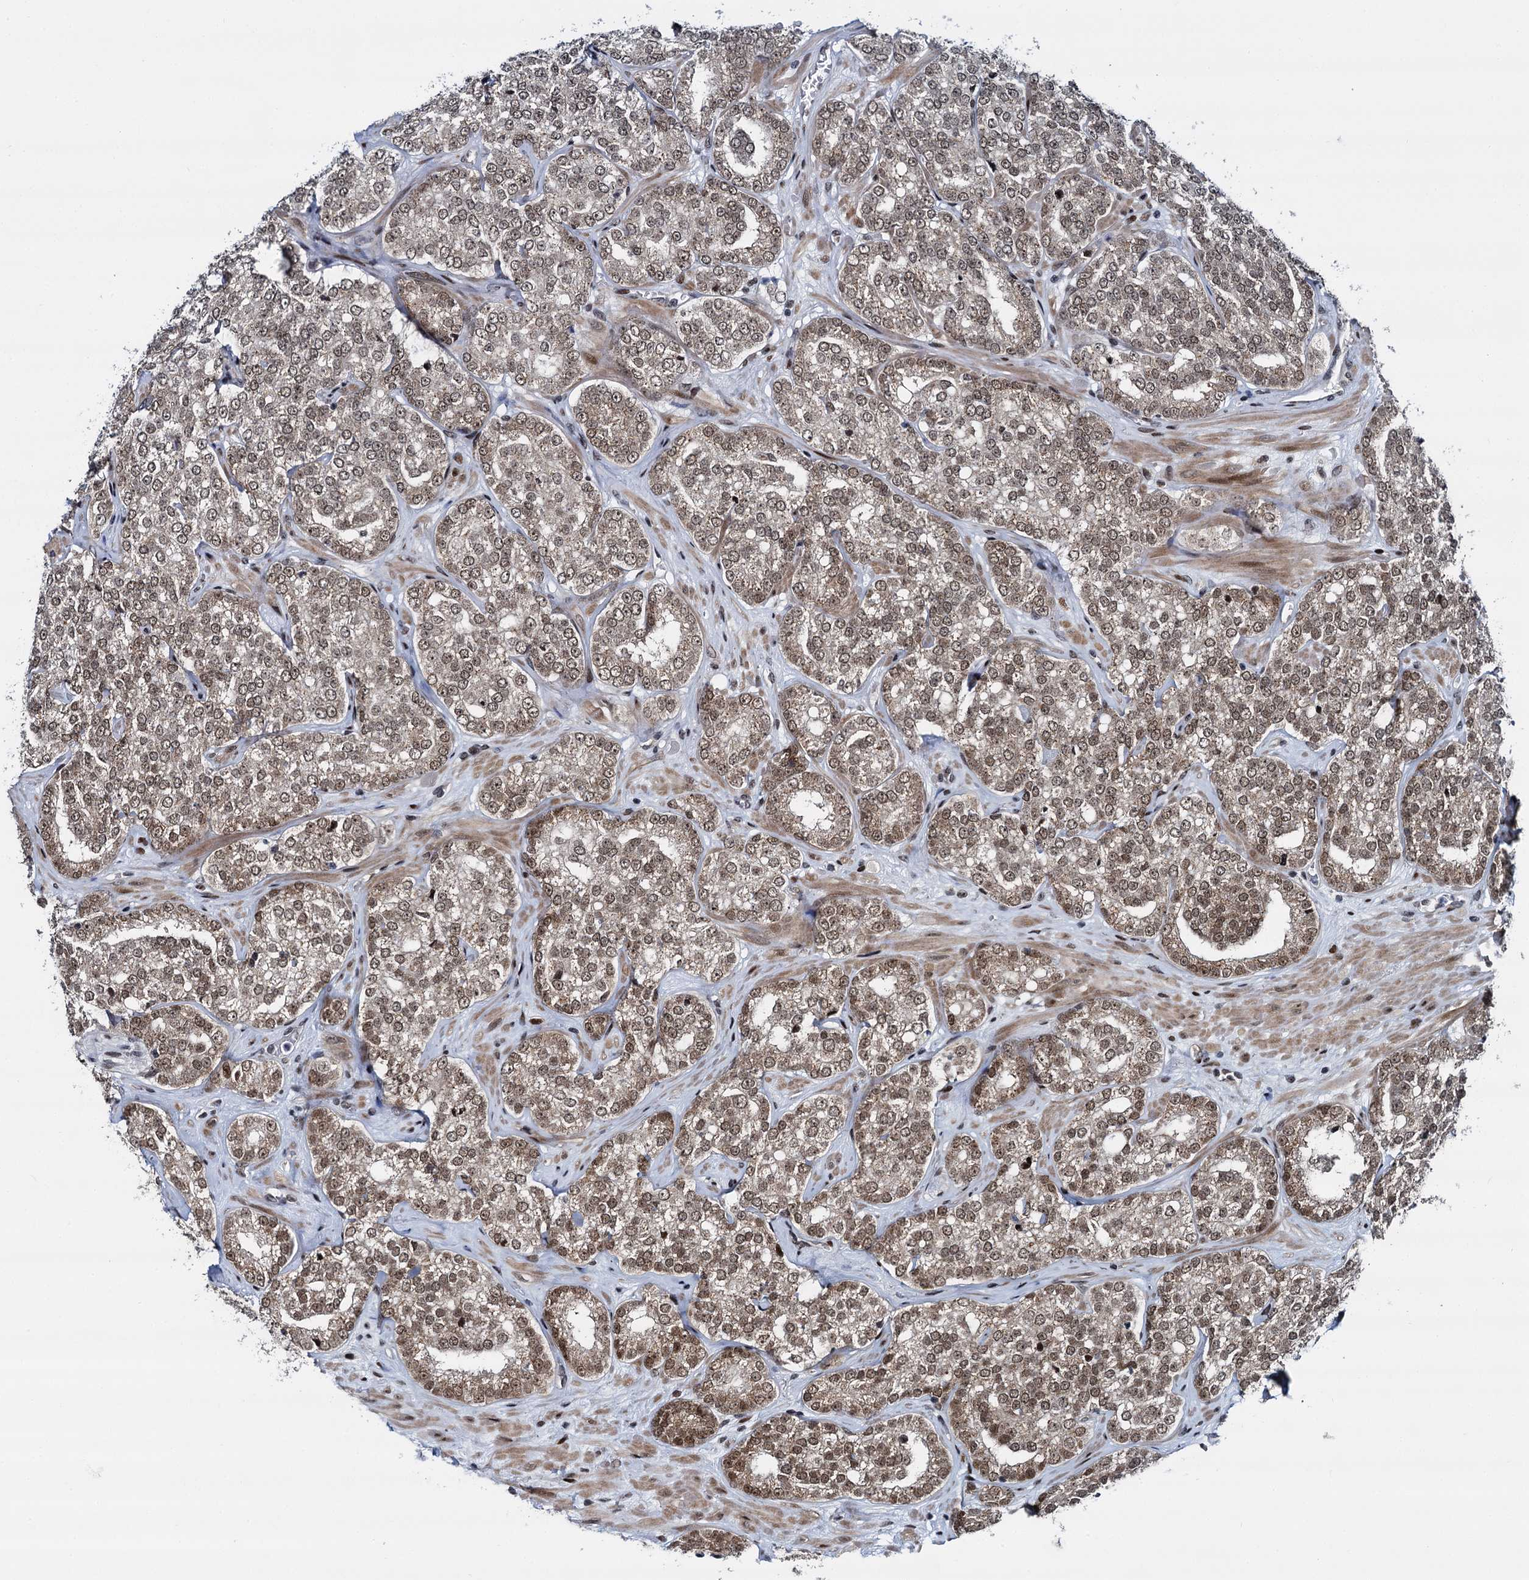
{"staining": {"intensity": "moderate", "quantity": ">75%", "location": "nuclear"}, "tissue": "prostate cancer", "cell_type": "Tumor cells", "image_type": "cancer", "snomed": [{"axis": "morphology", "description": "Normal tissue, NOS"}, {"axis": "morphology", "description": "Adenocarcinoma, High grade"}, {"axis": "topography", "description": "Prostate"}], "caption": "Tumor cells exhibit moderate nuclear positivity in approximately >75% of cells in prostate high-grade adenocarcinoma.", "gene": "RUFY2", "patient": {"sex": "male", "age": 83}}